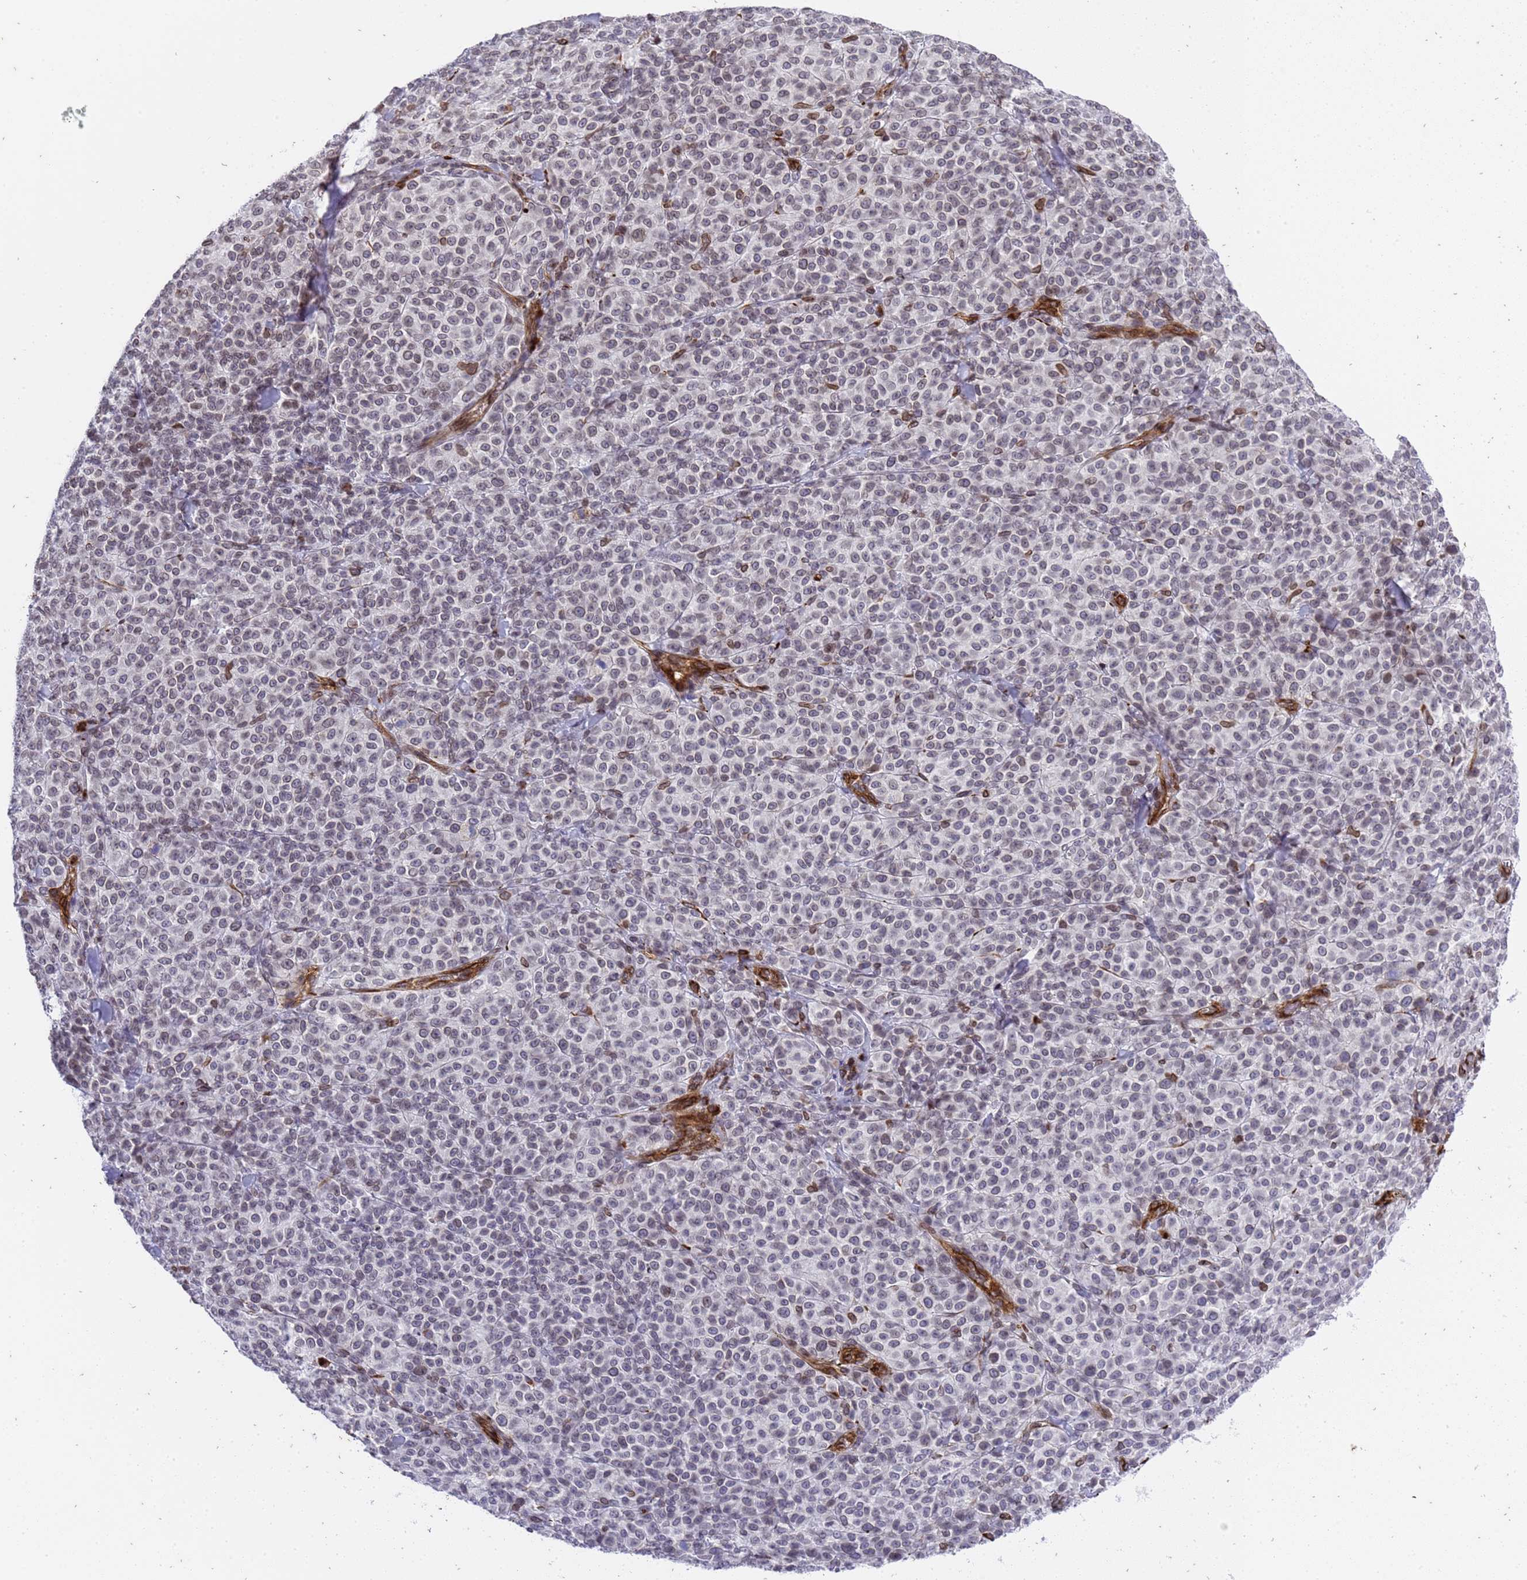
{"staining": {"intensity": "weak", "quantity": "<25%", "location": "nuclear"}, "tissue": "melanoma", "cell_type": "Tumor cells", "image_type": "cancer", "snomed": [{"axis": "morphology", "description": "Normal tissue, NOS"}, {"axis": "morphology", "description": "Malignant melanoma, NOS"}, {"axis": "topography", "description": "Skin"}], "caption": "This is an IHC micrograph of human malignant melanoma. There is no positivity in tumor cells.", "gene": "IGFBP7", "patient": {"sex": "female", "age": 34}}